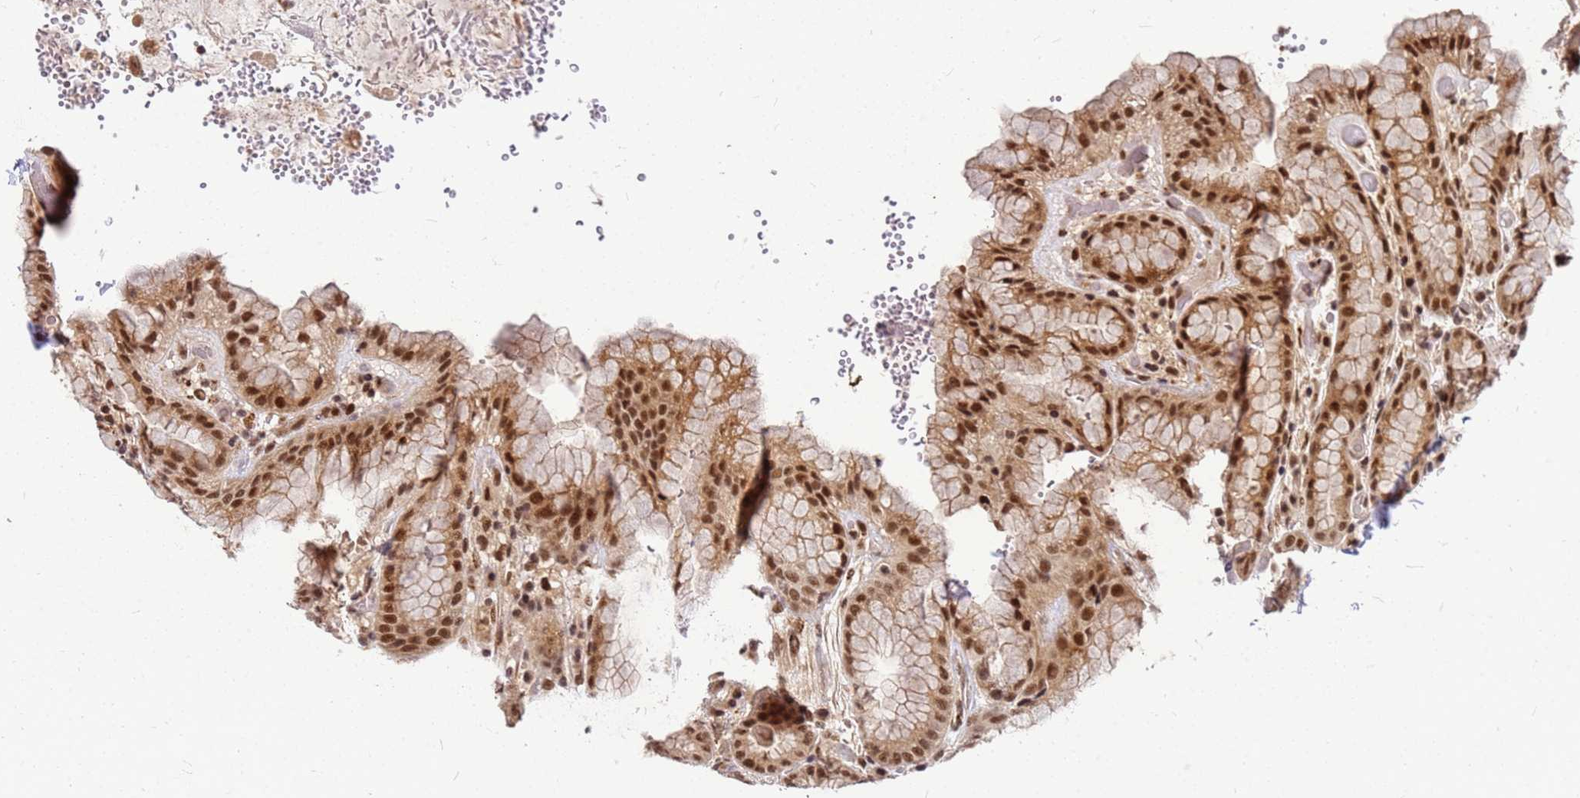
{"staining": {"intensity": "strong", "quantity": ">75%", "location": "nuclear"}, "tissue": "stomach", "cell_type": "Glandular cells", "image_type": "normal", "snomed": [{"axis": "morphology", "description": "Normal tissue, NOS"}, {"axis": "topography", "description": "Stomach, upper"}], "caption": "High-magnification brightfield microscopy of benign stomach stained with DAB (3,3'-diaminobenzidine) (brown) and counterstained with hematoxylin (blue). glandular cells exhibit strong nuclear positivity is appreciated in approximately>75% of cells.", "gene": "NCBP2", "patient": {"sex": "male", "age": 52}}